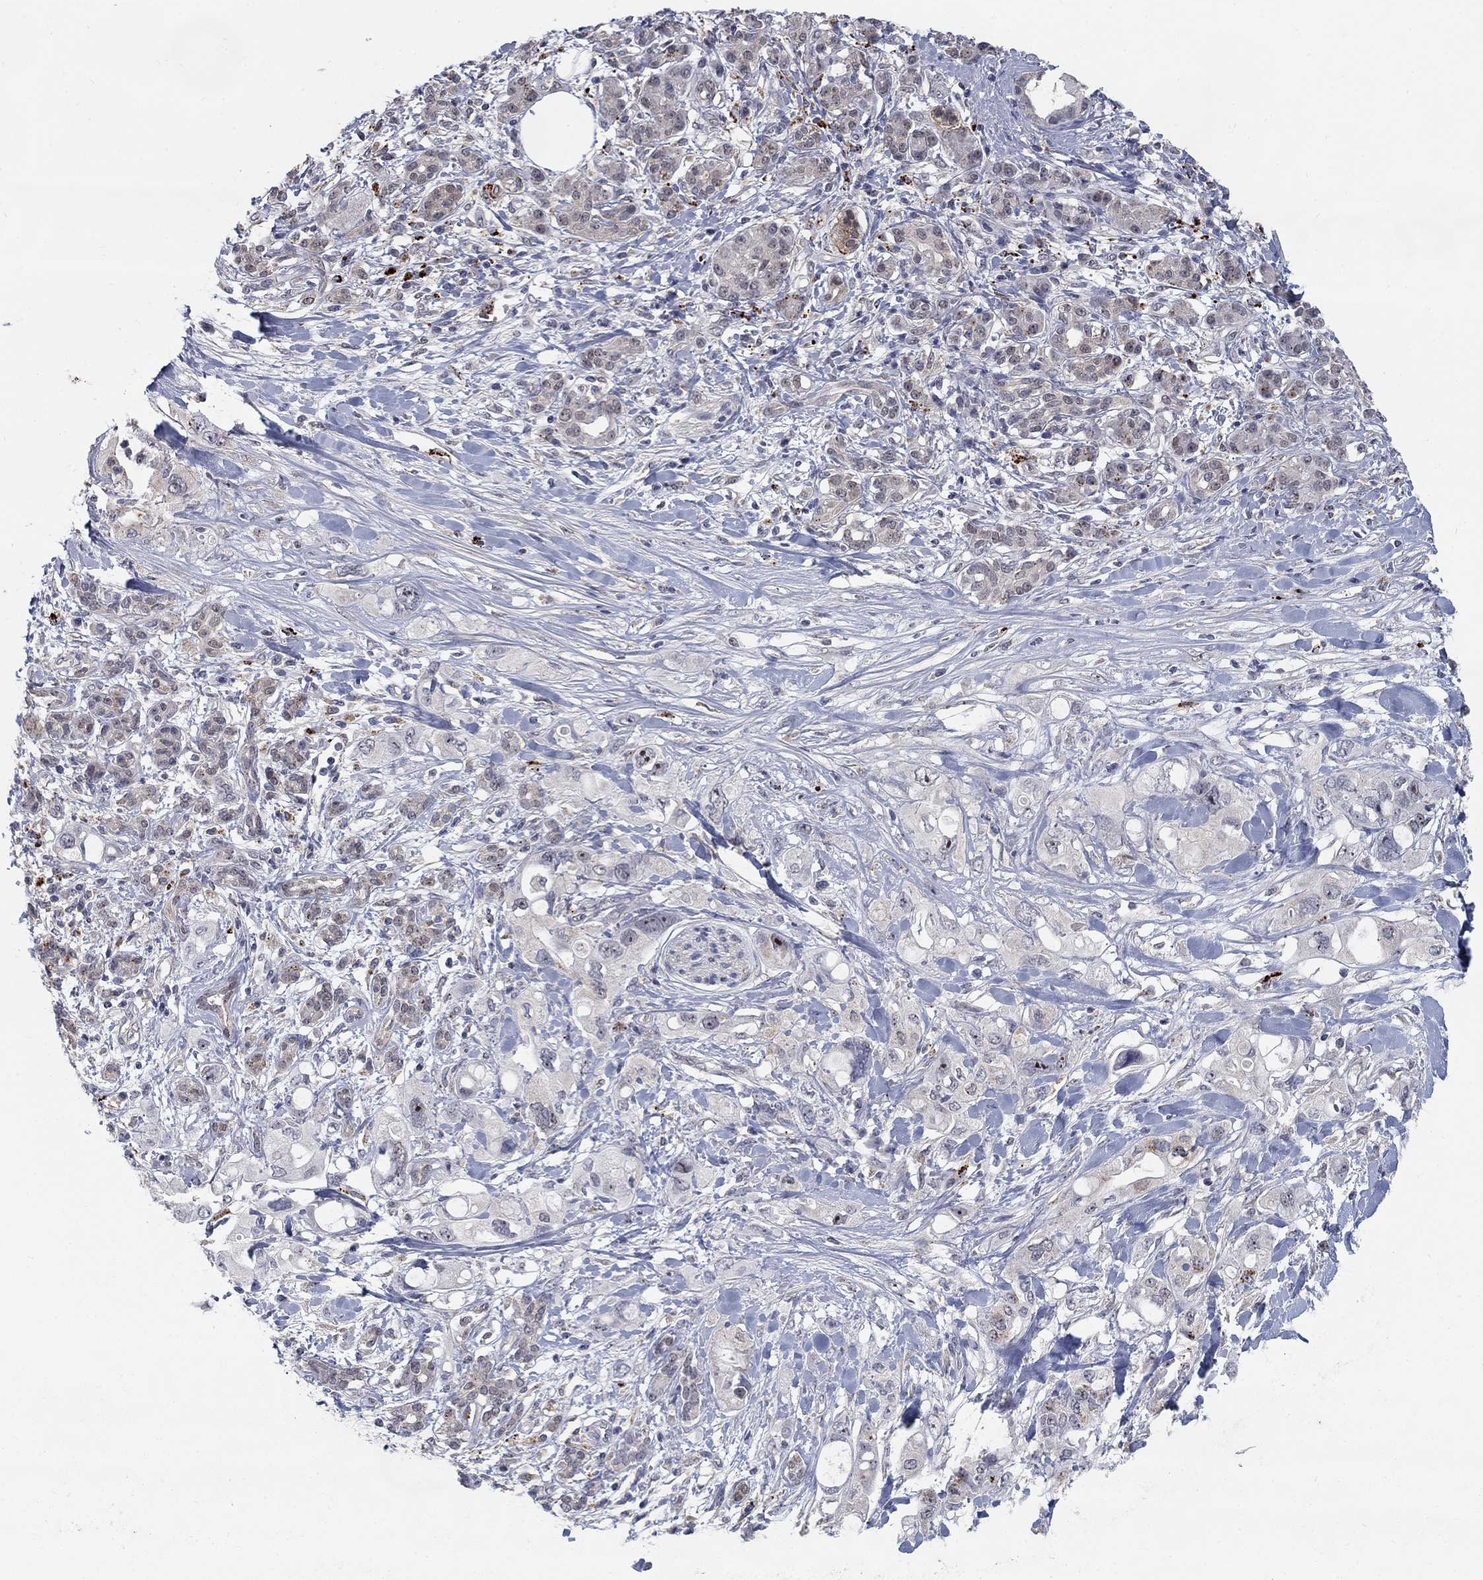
{"staining": {"intensity": "negative", "quantity": "none", "location": "none"}, "tissue": "pancreatic cancer", "cell_type": "Tumor cells", "image_type": "cancer", "snomed": [{"axis": "morphology", "description": "Adenocarcinoma, NOS"}, {"axis": "topography", "description": "Pancreas"}], "caption": "Immunohistochemistry photomicrograph of adenocarcinoma (pancreatic) stained for a protein (brown), which reveals no positivity in tumor cells.", "gene": "MTSS2", "patient": {"sex": "female", "age": 56}}